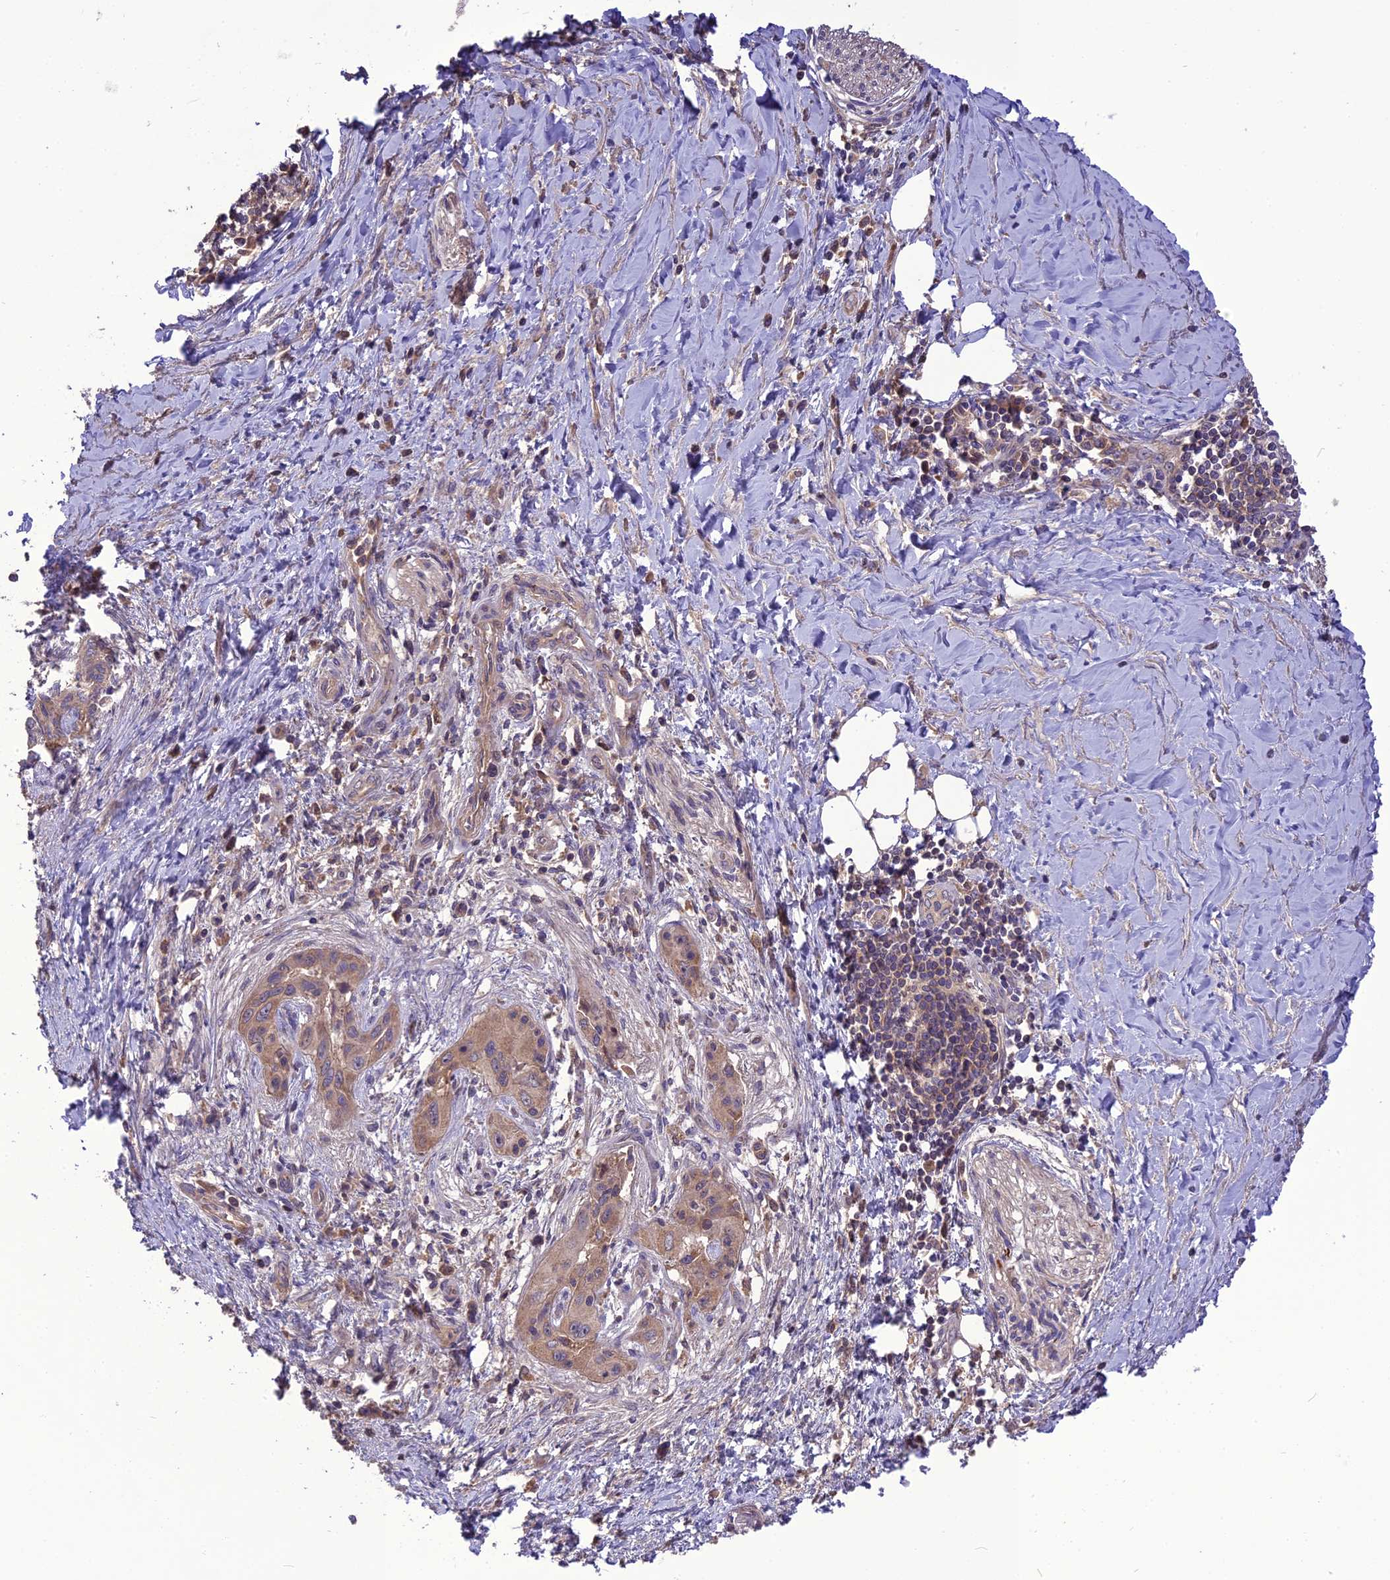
{"staining": {"intensity": "weak", "quantity": "25%-75%", "location": "cytoplasmic/membranous"}, "tissue": "pancreatic cancer", "cell_type": "Tumor cells", "image_type": "cancer", "snomed": [{"axis": "morphology", "description": "Adenocarcinoma, NOS"}, {"axis": "topography", "description": "Pancreas"}], "caption": "A brown stain highlights weak cytoplasmic/membranous positivity of a protein in pancreatic cancer (adenocarcinoma) tumor cells.", "gene": "NUDT8", "patient": {"sex": "male", "age": 51}}